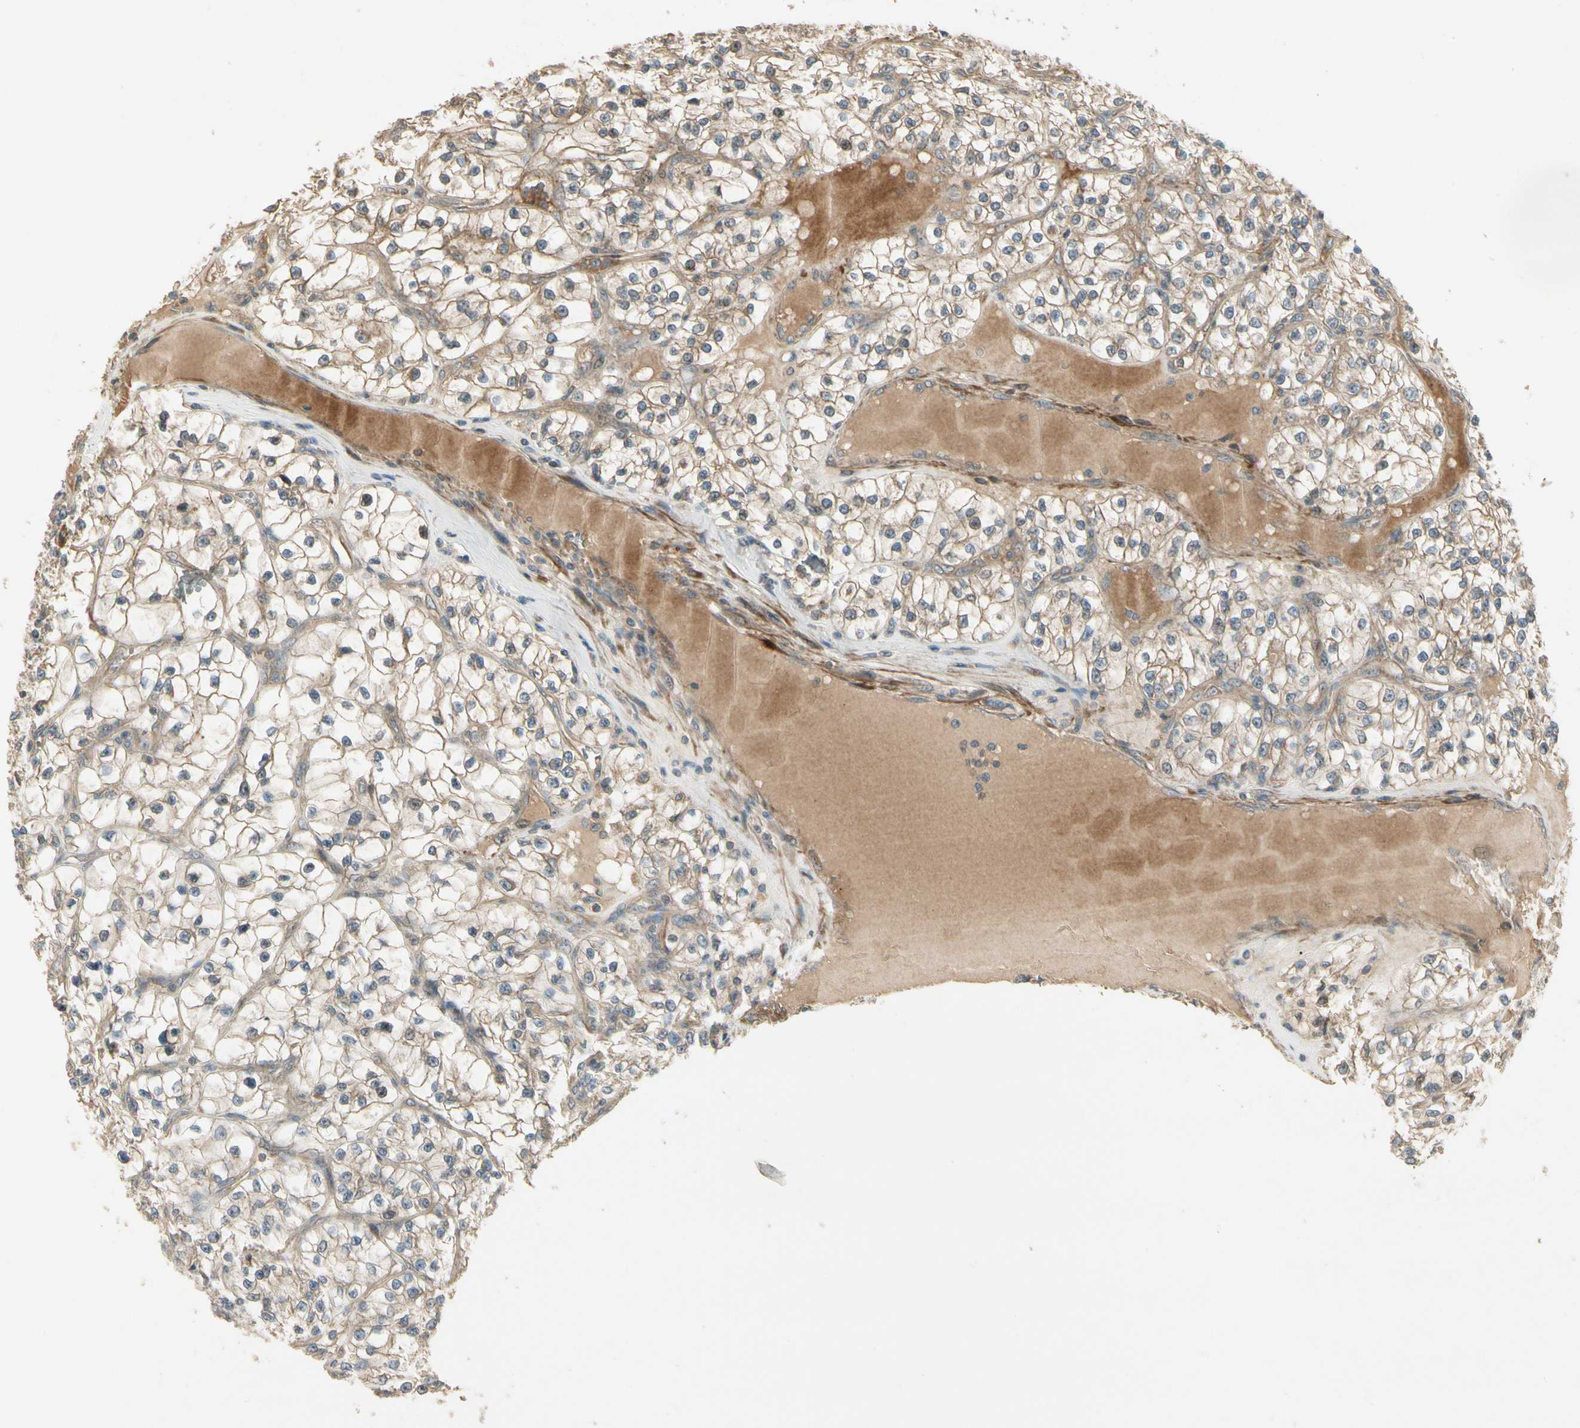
{"staining": {"intensity": "weak", "quantity": ">75%", "location": "cytoplasmic/membranous"}, "tissue": "renal cancer", "cell_type": "Tumor cells", "image_type": "cancer", "snomed": [{"axis": "morphology", "description": "Adenocarcinoma, NOS"}, {"axis": "topography", "description": "Kidney"}], "caption": "About >75% of tumor cells in renal cancer (adenocarcinoma) reveal weak cytoplasmic/membranous protein staining as visualized by brown immunohistochemical staining.", "gene": "ACVR1", "patient": {"sex": "female", "age": 57}}